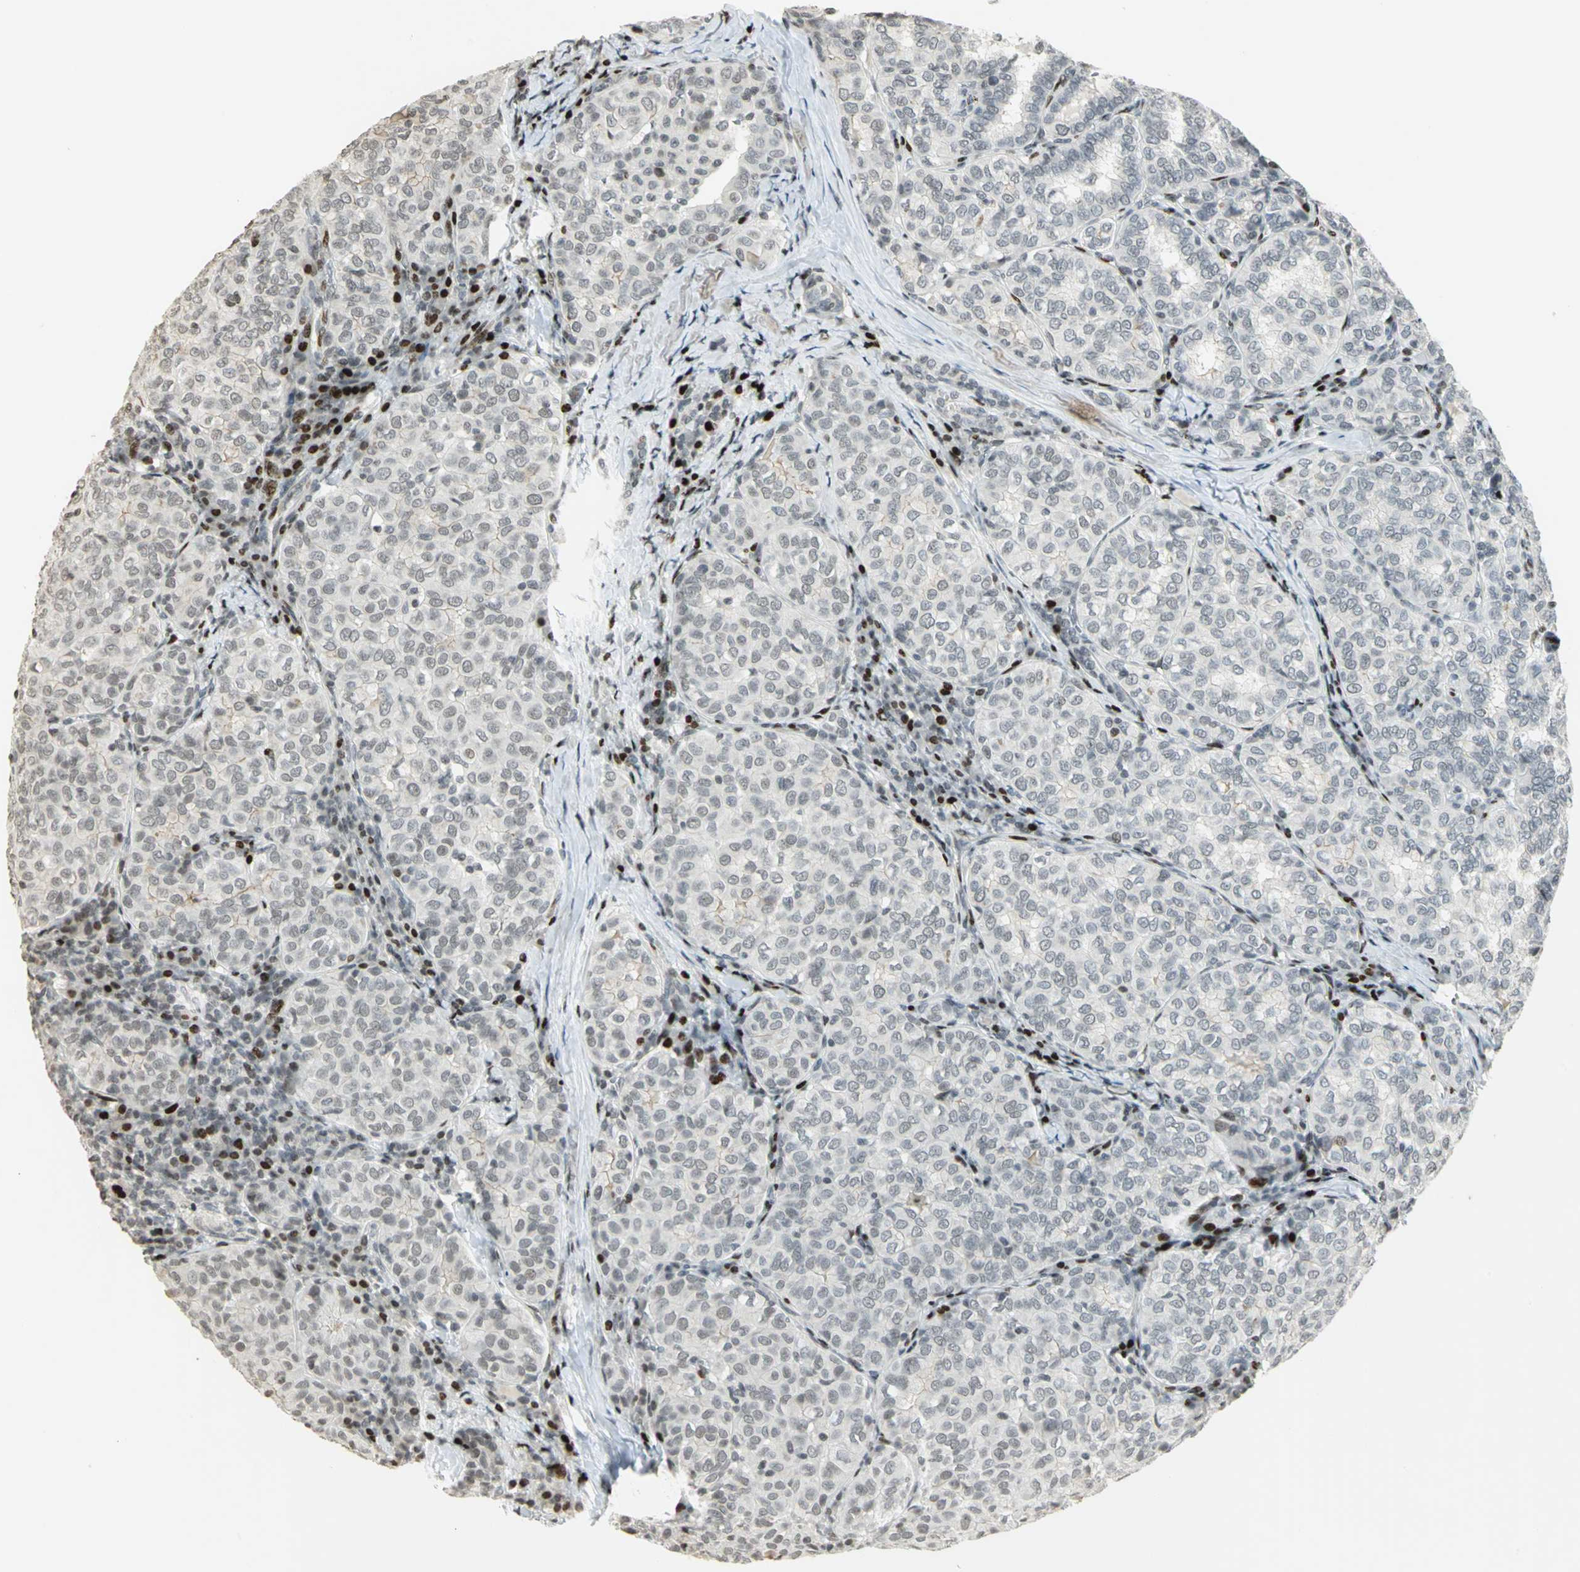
{"staining": {"intensity": "negative", "quantity": "none", "location": "none"}, "tissue": "thyroid cancer", "cell_type": "Tumor cells", "image_type": "cancer", "snomed": [{"axis": "morphology", "description": "Papillary adenocarcinoma, NOS"}, {"axis": "topography", "description": "Thyroid gland"}], "caption": "There is no significant expression in tumor cells of thyroid cancer.", "gene": "KDM1A", "patient": {"sex": "female", "age": 30}}